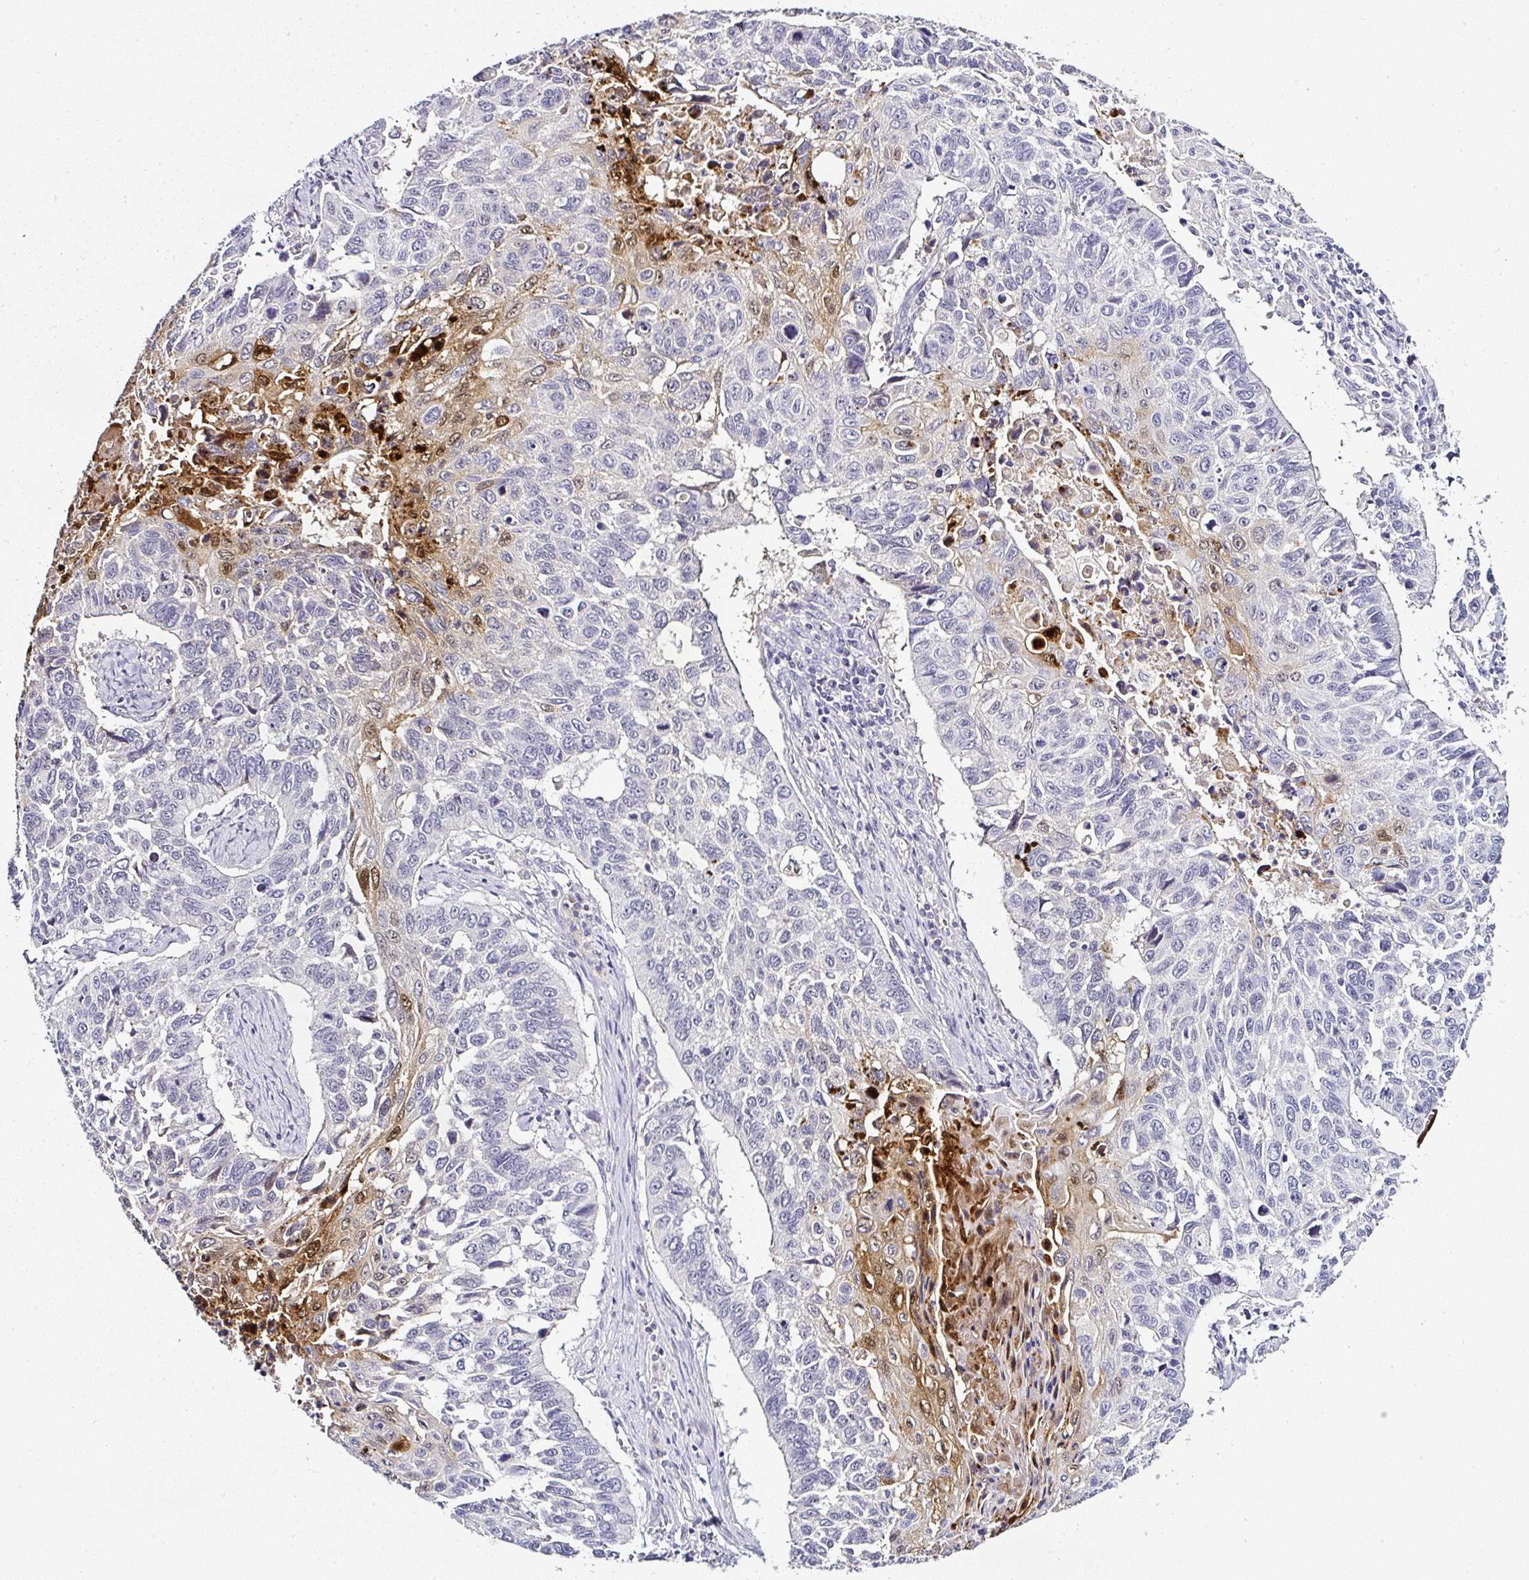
{"staining": {"intensity": "negative", "quantity": "none", "location": "none"}, "tissue": "lung cancer", "cell_type": "Tumor cells", "image_type": "cancer", "snomed": [{"axis": "morphology", "description": "Squamous cell carcinoma, NOS"}, {"axis": "topography", "description": "Lung"}], "caption": "This is an immunohistochemistry (IHC) histopathology image of human squamous cell carcinoma (lung). There is no staining in tumor cells.", "gene": "SERPINB3", "patient": {"sex": "male", "age": 62}}